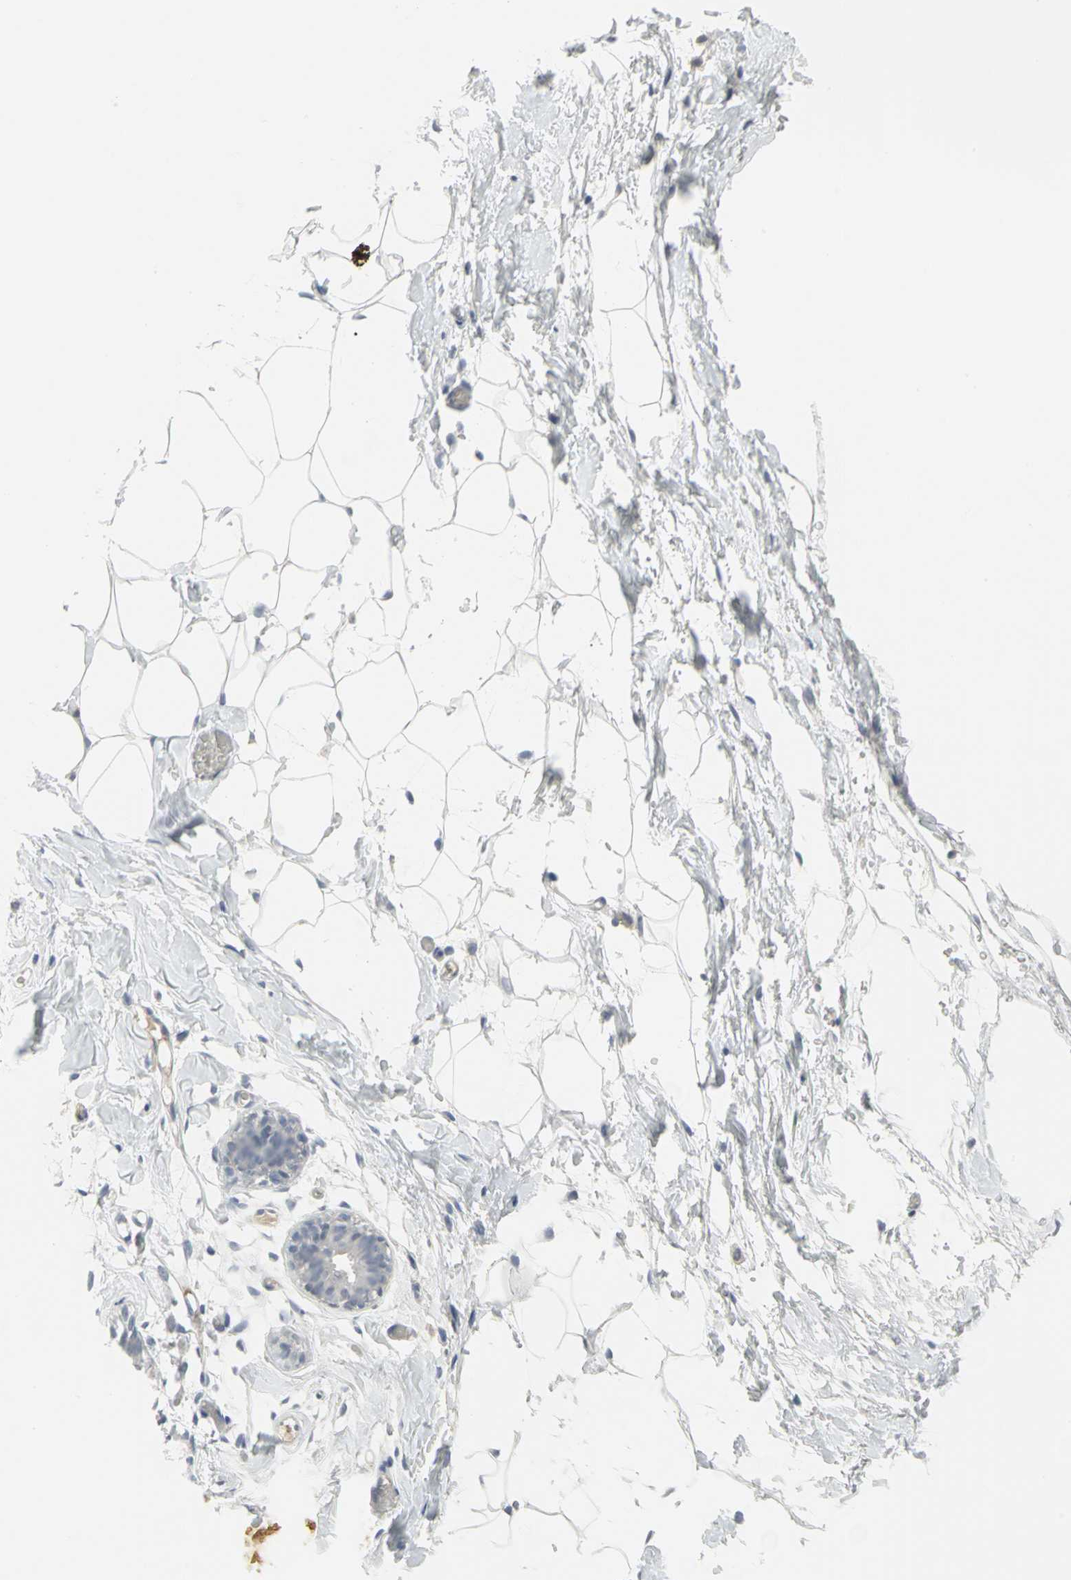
{"staining": {"intensity": "negative", "quantity": "none", "location": "none"}, "tissue": "adipose tissue", "cell_type": "Adipocytes", "image_type": "normal", "snomed": [{"axis": "morphology", "description": "Normal tissue, NOS"}, {"axis": "topography", "description": "Breast"}, {"axis": "topography", "description": "Soft tissue"}], "caption": "IHC image of normal human adipose tissue stained for a protein (brown), which exhibits no expression in adipocytes. (DAB (3,3'-diaminobenzidine) IHC with hematoxylin counter stain).", "gene": "ZIC1", "patient": {"sex": "female", "age": 25}}